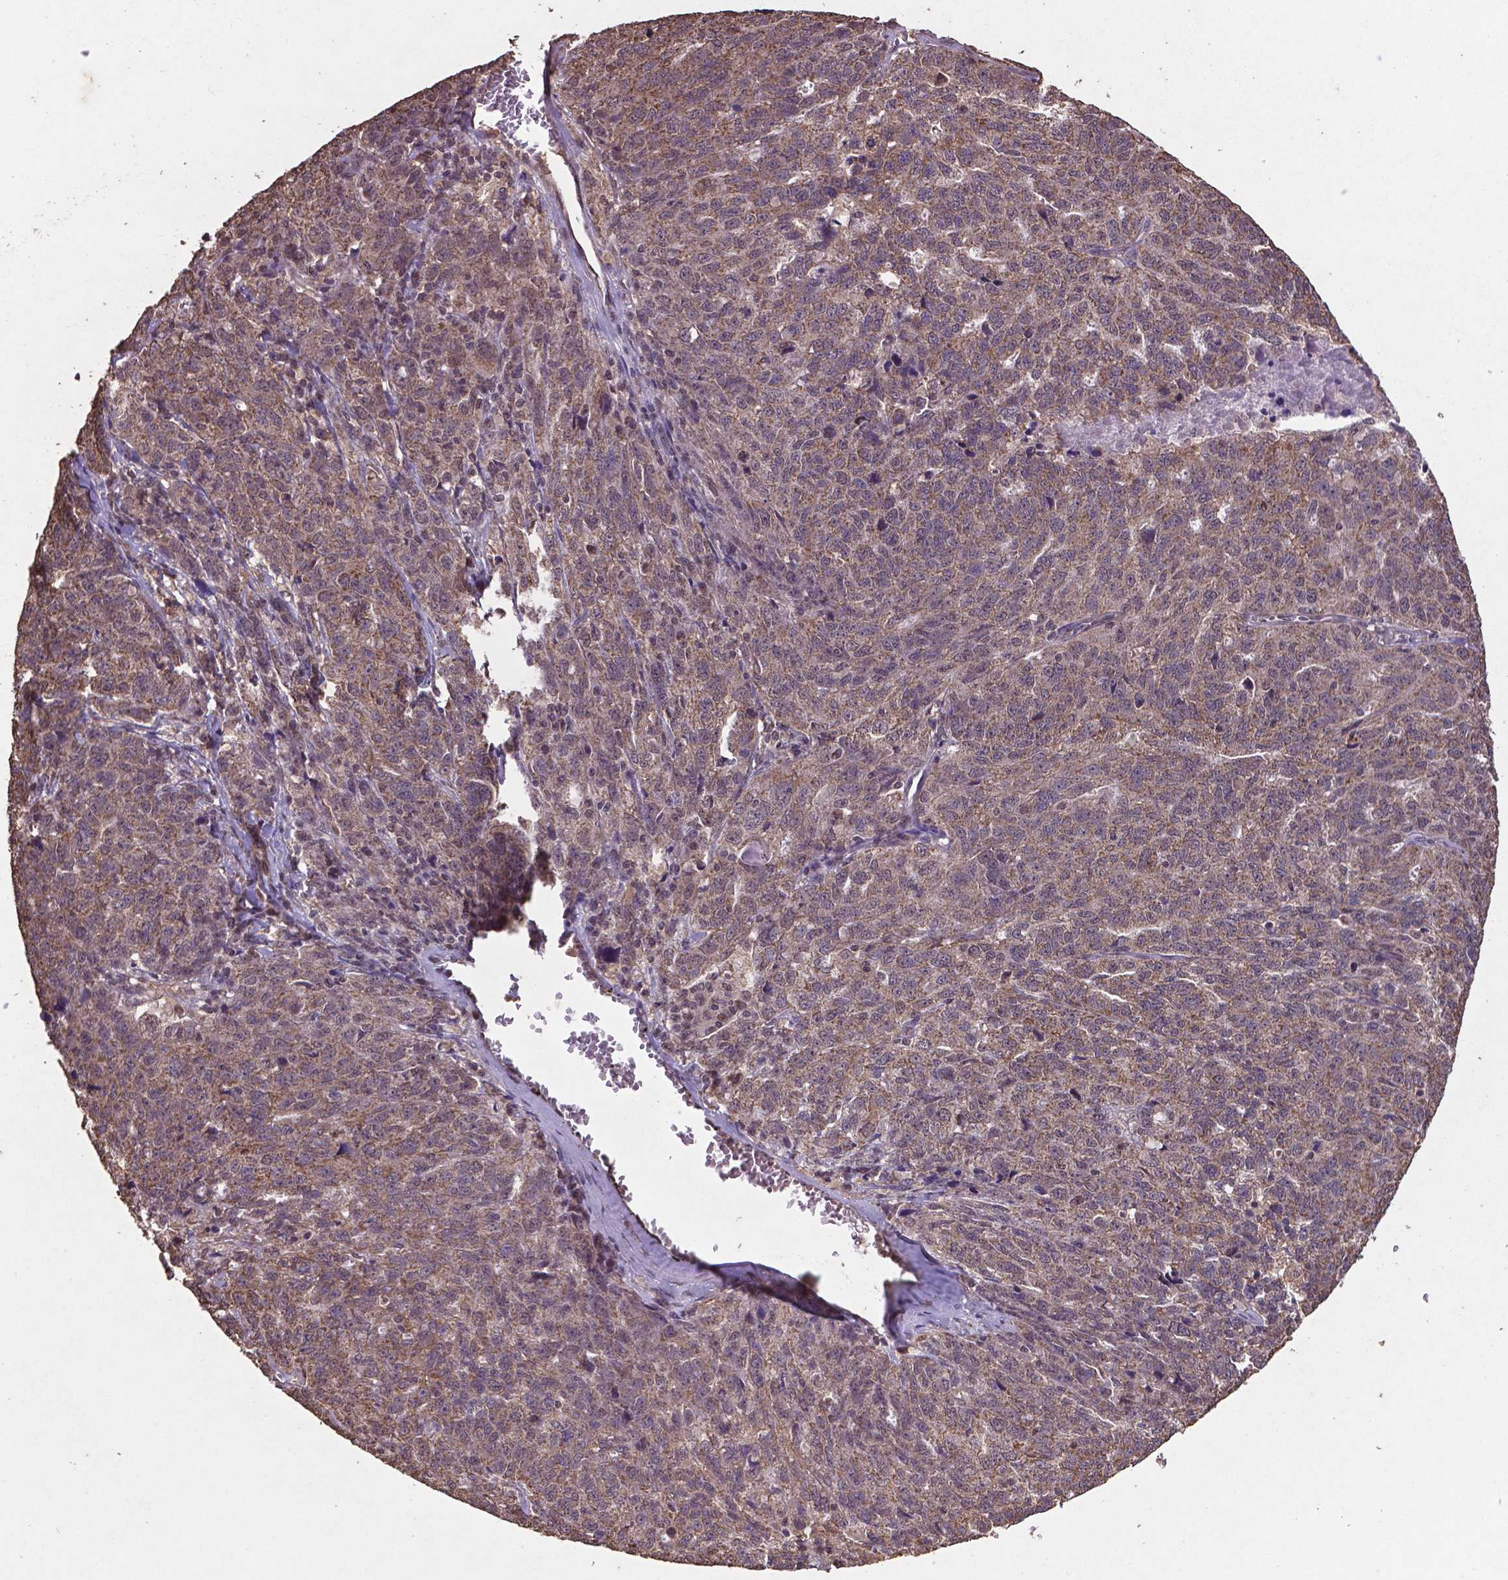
{"staining": {"intensity": "weak", "quantity": ">75%", "location": "cytoplasmic/membranous"}, "tissue": "ovarian cancer", "cell_type": "Tumor cells", "image_type": "cancer", "snomed": [{"axis": "morphology", "description": "Cystadenocarcinoma, serous, NOS"}, {"axis": "topography", "description": "Ovary"}], "caption": "Brown immunohistochemical staining in ovarian cancer (serous cystadenocarcinoma) shows weak cytoplasmic/membranous expression in about >75% of tumor cells.", "gene": "DCAF1", "patient": {"sex": "female", "age": 71}}